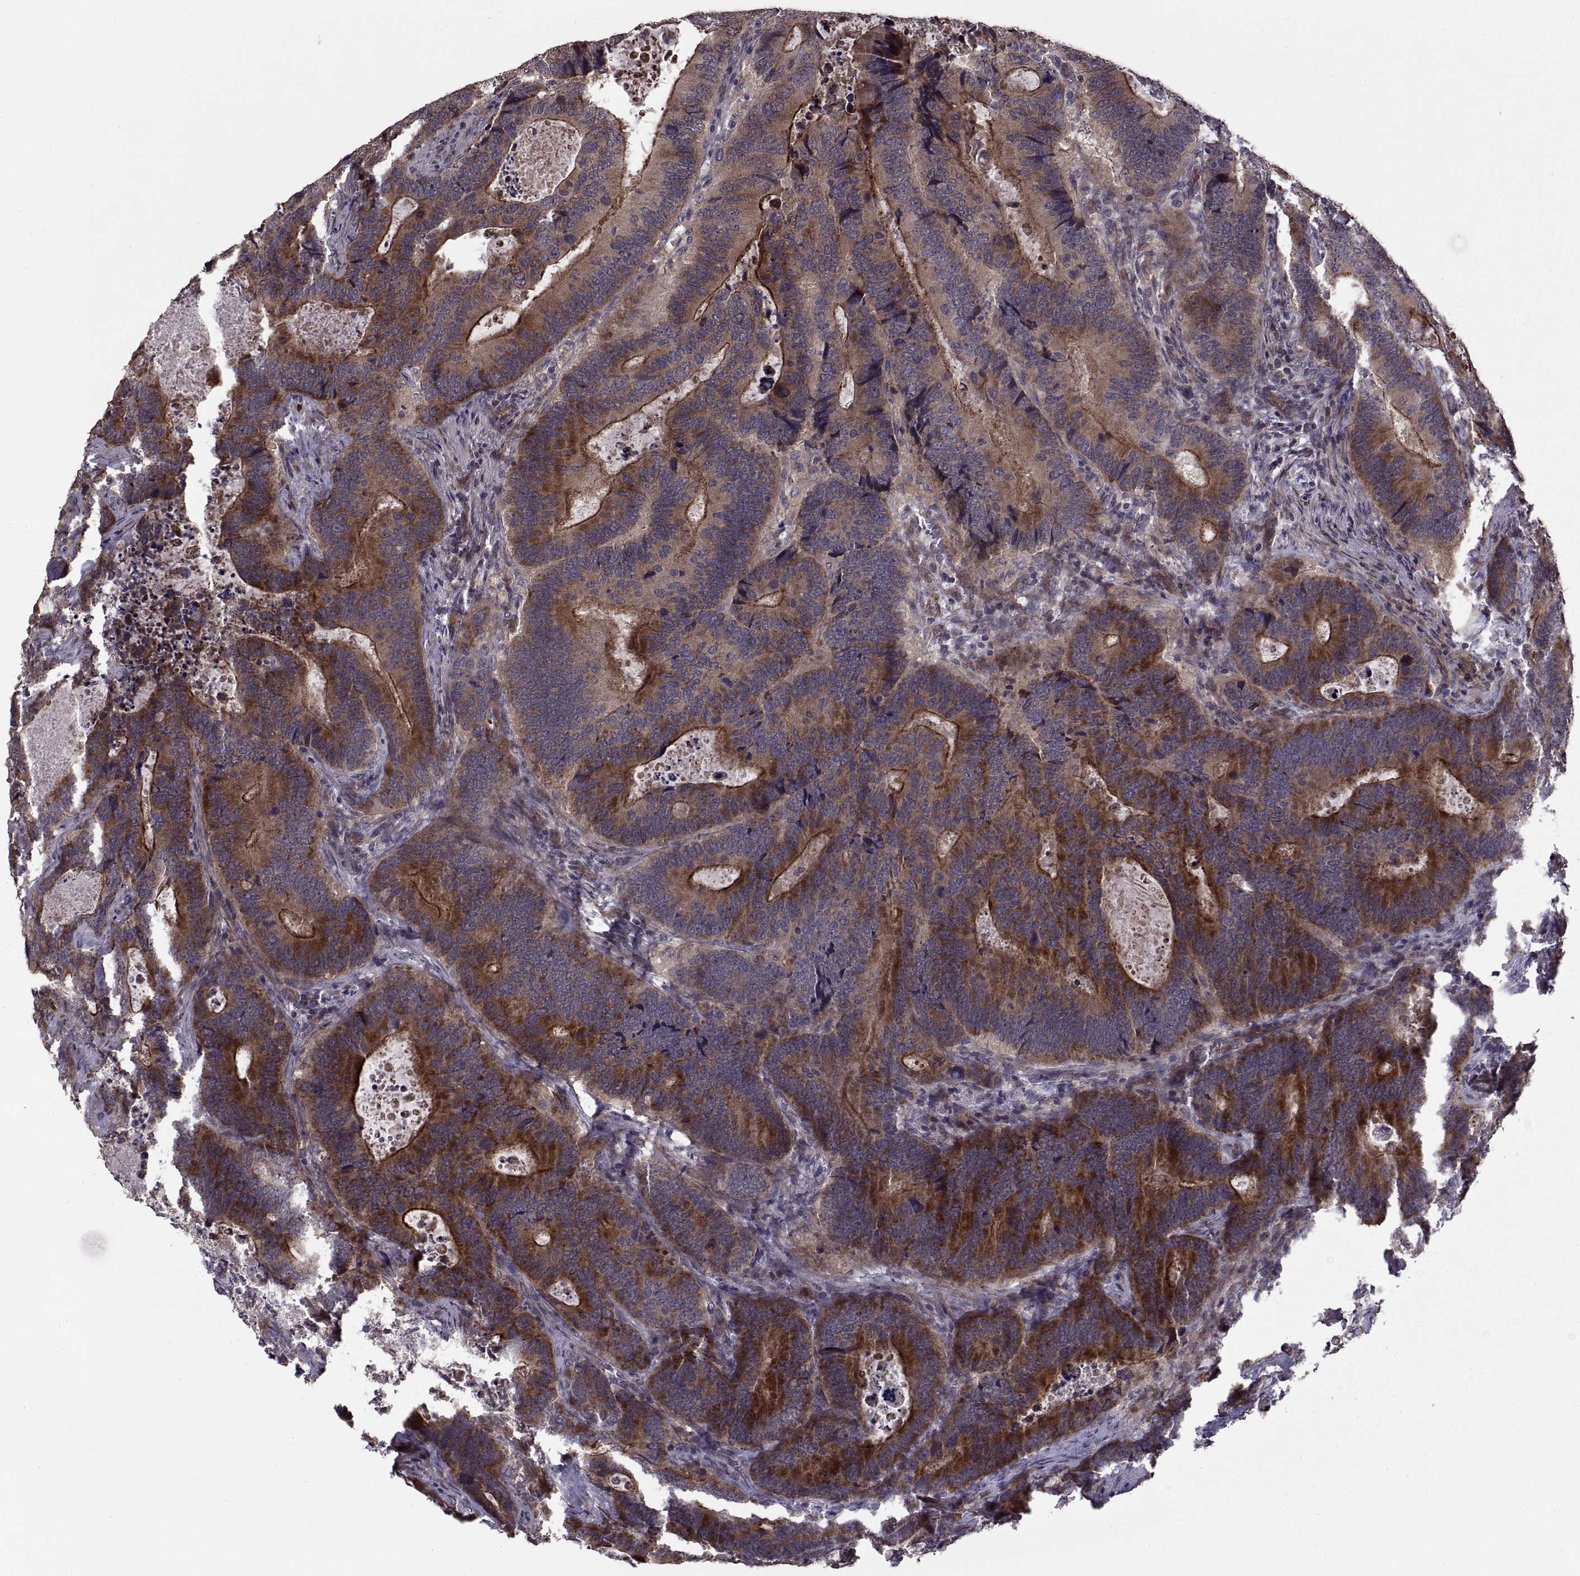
{"staining": {"intensity": "strong", "quantity": "25%-75%", "location": "cytoplasmic/membranous"}, "tissue": "colorectal cancer", "cell_type": "Tumor cells", "image_type": "cancer", "snomed": [{"axis": "morphology", "description": "Adenocarcinoma, NOS"}, {"axis": "topography", "description": "Colon"}], "caption": "About 25%-75% of tumor cells in human colorectal cancer (adenocarcinoma) reveal strong cytoplasmic/membranous protein staining as visualized by brown immunohistochemical staining.", "gene": "PMM2", "patient": {"sex": "female", "age": 82}}